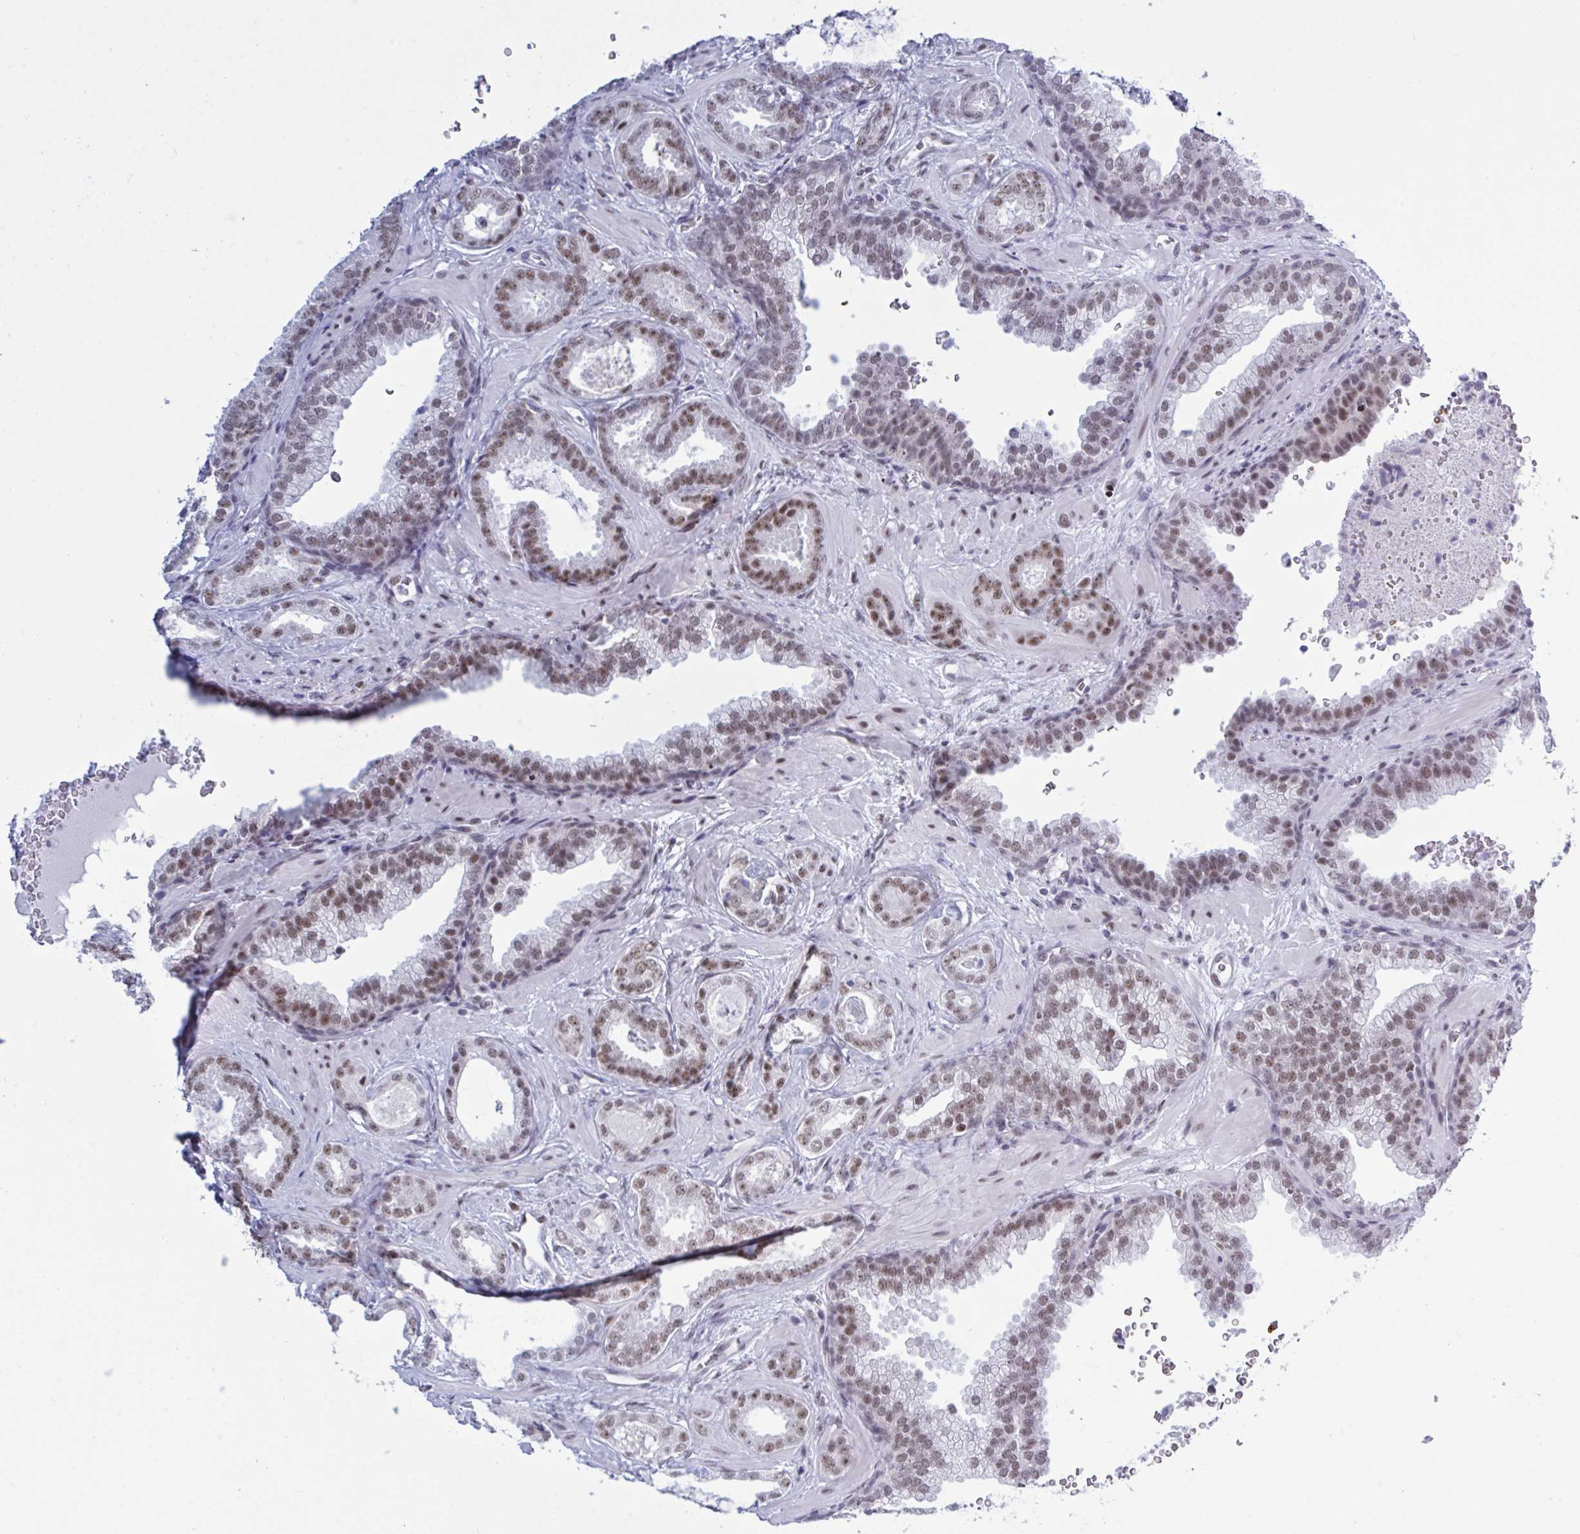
{"staining": {"intensity": "moderate", "quantity": "25%-75%", "location": "nuclear"}, "tissue": "prostate cancer", "cell_type": "Tumor cells", "image_type": "cancer", "snomed": [{"axis": "morphology", "description": "Adenocarcinoma, High grade"}, {"axis": "topography", "description": "Prostate"}], "caption": "Prostate high-grade adenocarcinoma was stained to show a protein in brown. There is medium levels of moderate nuclear staining in about 25%-75% of tumor cells. The staining was performed using DAB (3,3'-diaminobenzidine), with brown indicating positive protein expression. Nuclei are stained blue with hematoxylin.", "gene": "PPP1R10", "patient": {"sex": "male", "age": 58}}